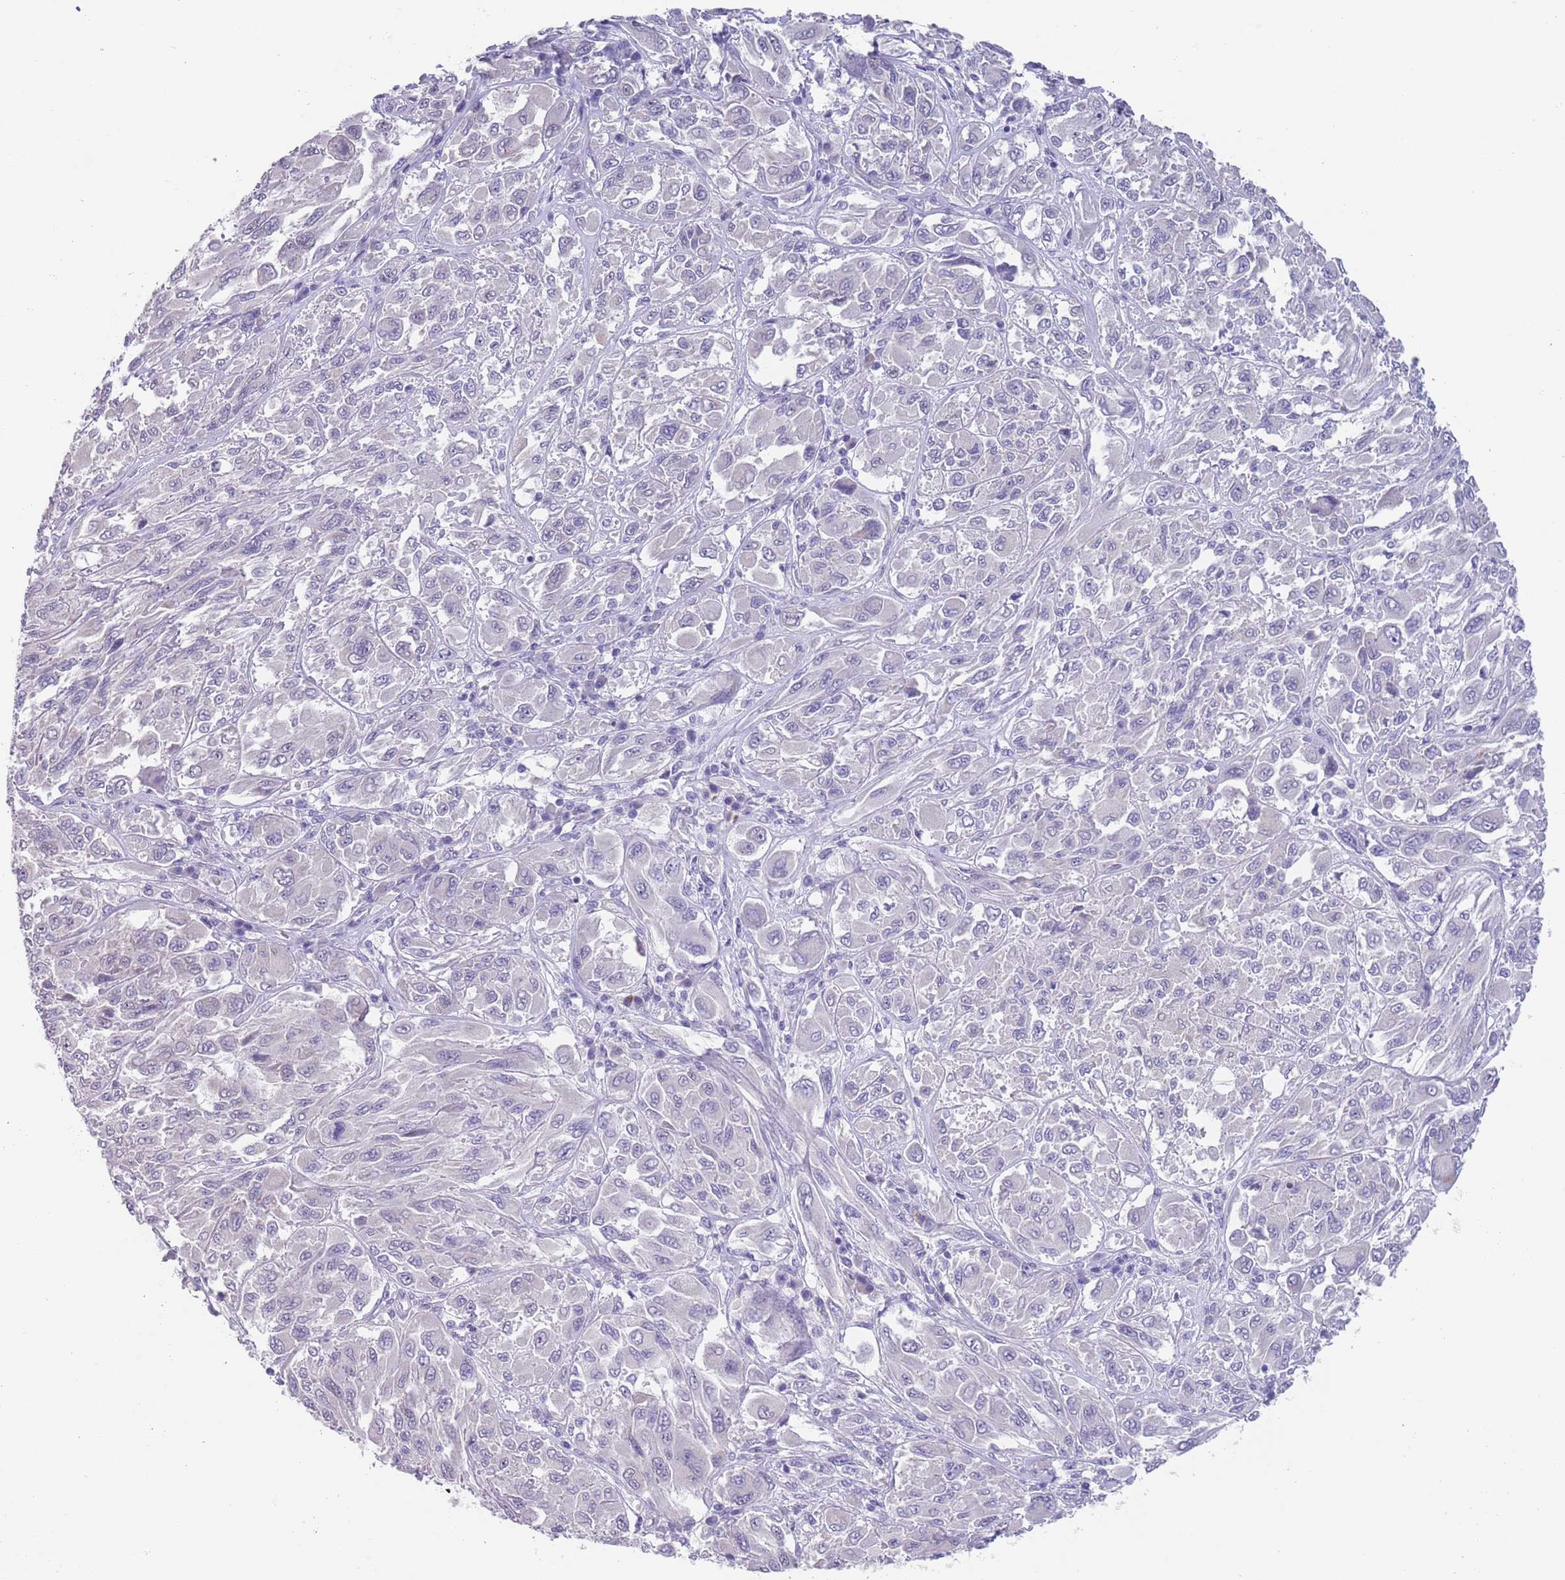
{"staining": {"intensity": "negative", "quantity": "none", "location": "none"}, "tissue": "melanoma", "cell_type": "Tumor cells", "image_type": "cancer", "snomed": [{"axis": "morphology", "description": "Malignant melanoma, NOS"}, {"axis": "topography", "description": "Skin"}], "caption": "IHC of melanoma shows no staining in tumor cells.", "gene": "SPIRE2", "patient": {"sex": "female", "age": 91}}